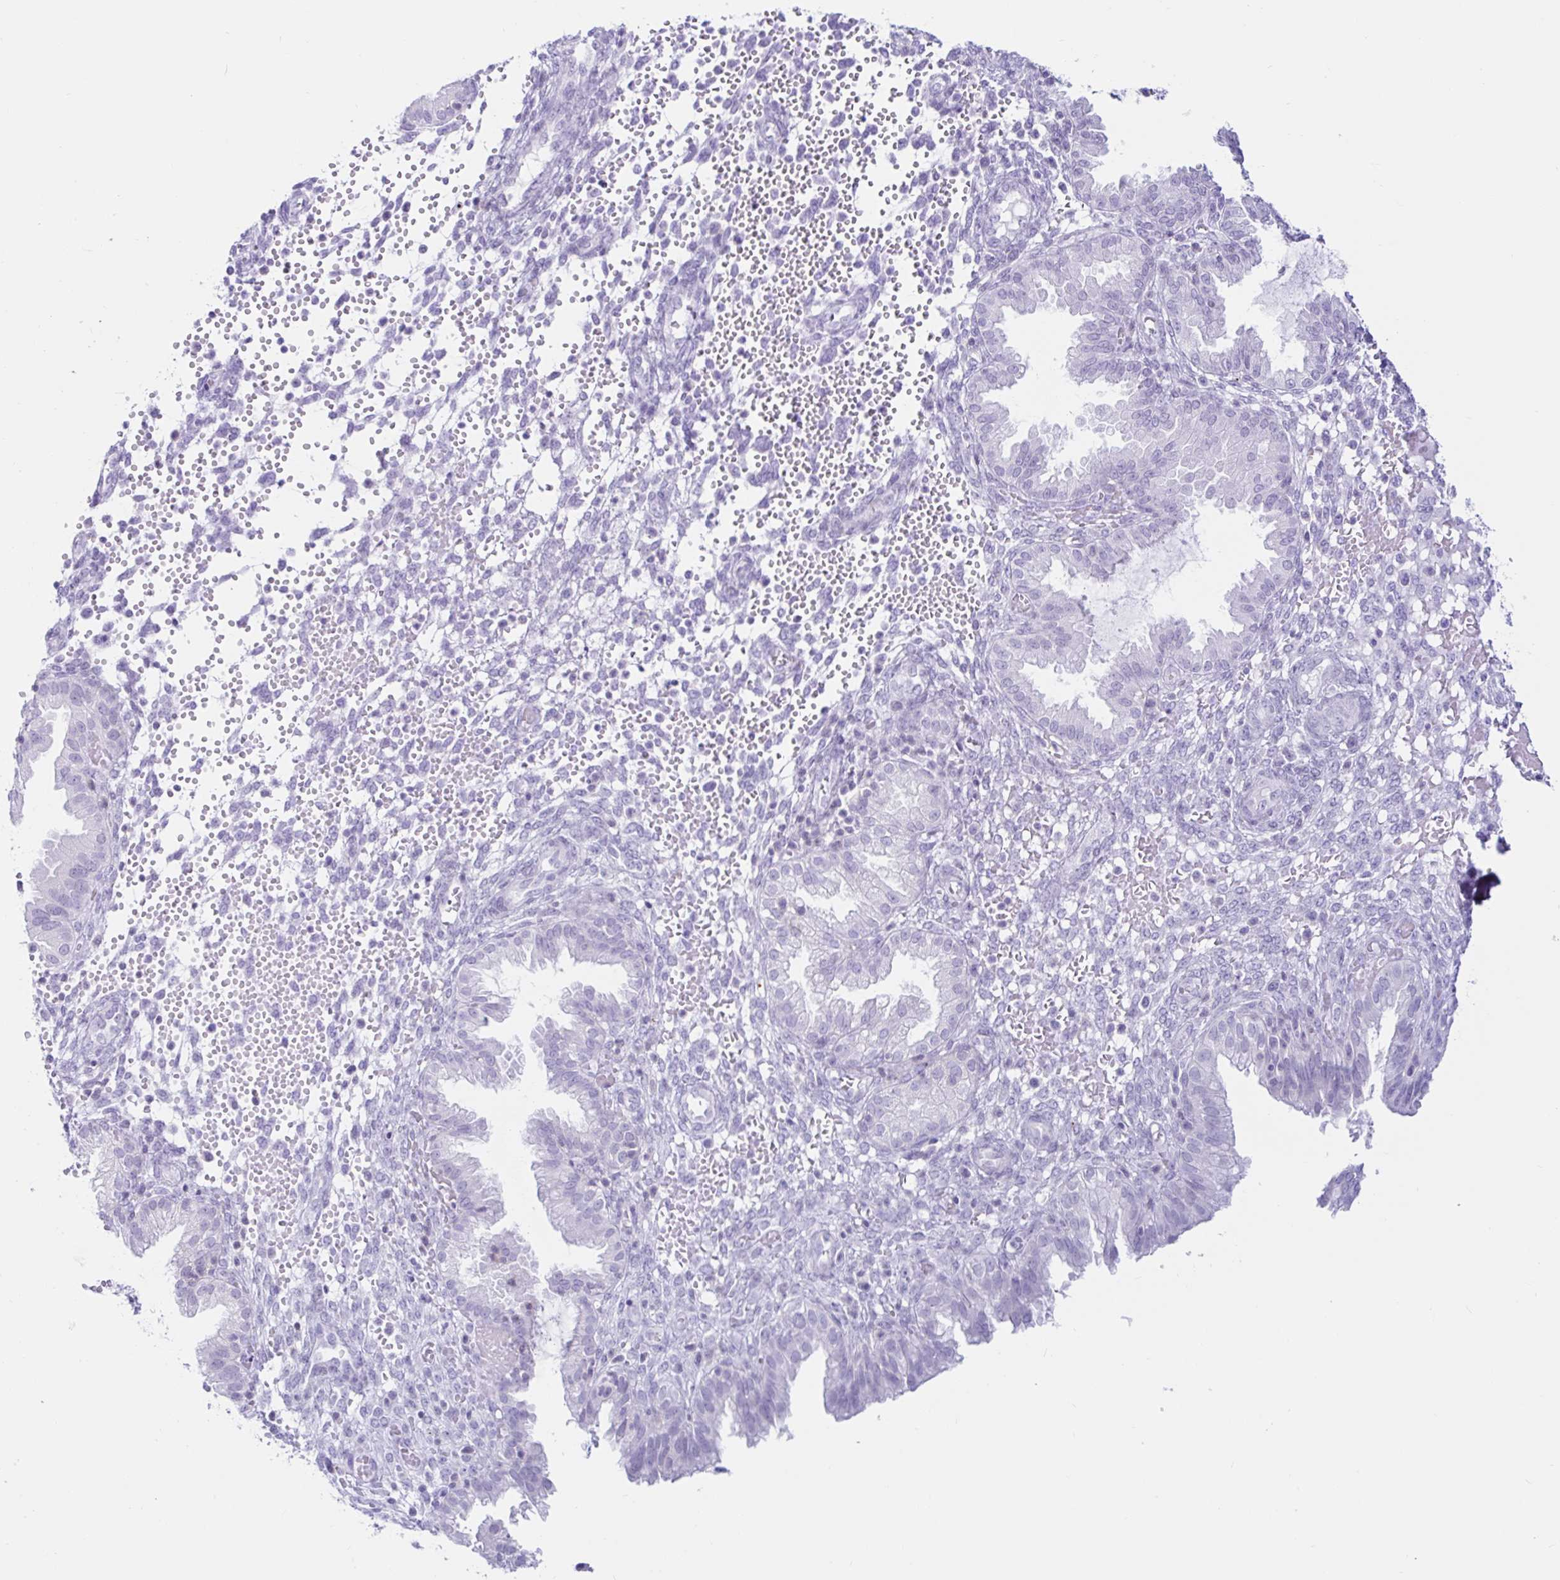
{"staining": {"intensity": "negative", "quantity": "none", "location": "none"}, "tissue": "endometrium", "cell_type": "Cells in endometrial stroma", "image_type": "normal", "snomed": [{"axis": "morphology", "description": "Normal tissue, NOS"}, {"axis": "topography", "description": "Endometrium"}], "caption": "Benign endometrium was stained to show a protein in brown. There is no significant staining in cells in endometrial stroma.", "gene": "BEST1", "patient": {"sex": "female", "age": 33}}